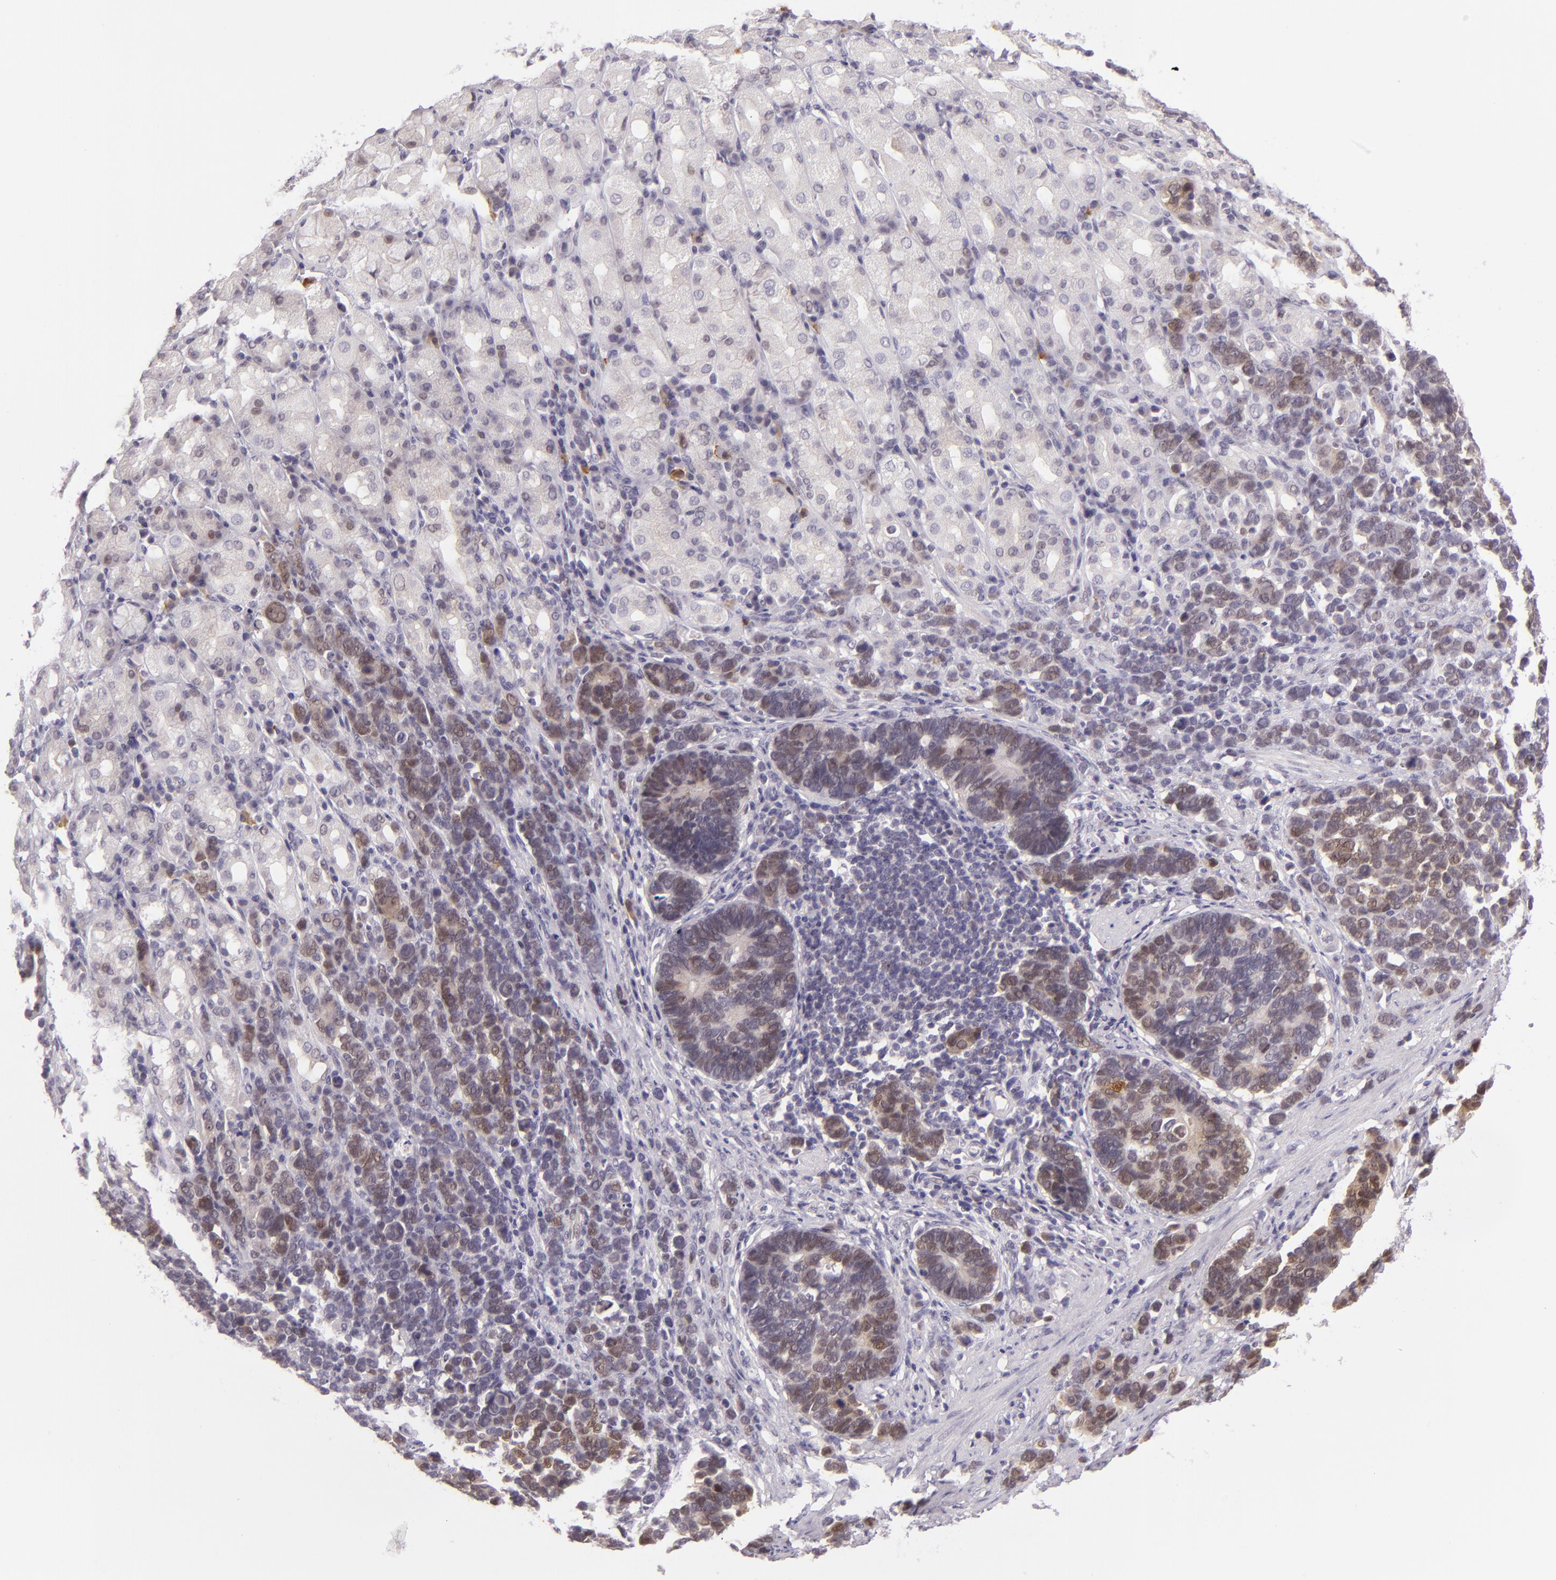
{"staining": {"intensity": "weak", "quantity": "25%-75%", "location": "cytoplasmic/membranous,nuclear"}, "tissue": "stomach cancer", "cell_type": "Tumor cells", "image_type": "cancer", "snomed": [{"axis": "morphology", "description": "Adenocarcinoma, NOS"}, {"axis": "topography", "description": "Stomach, upper"}], "caption": "Tumor cells exhibit low levels of weak cytoplasmic/membranous and nuclear expression in approximately 25%-75% of cells in stomach adenocarcinoma.", "gene": "CSE1L", "patient": {"sex": "male", "age": 71}}